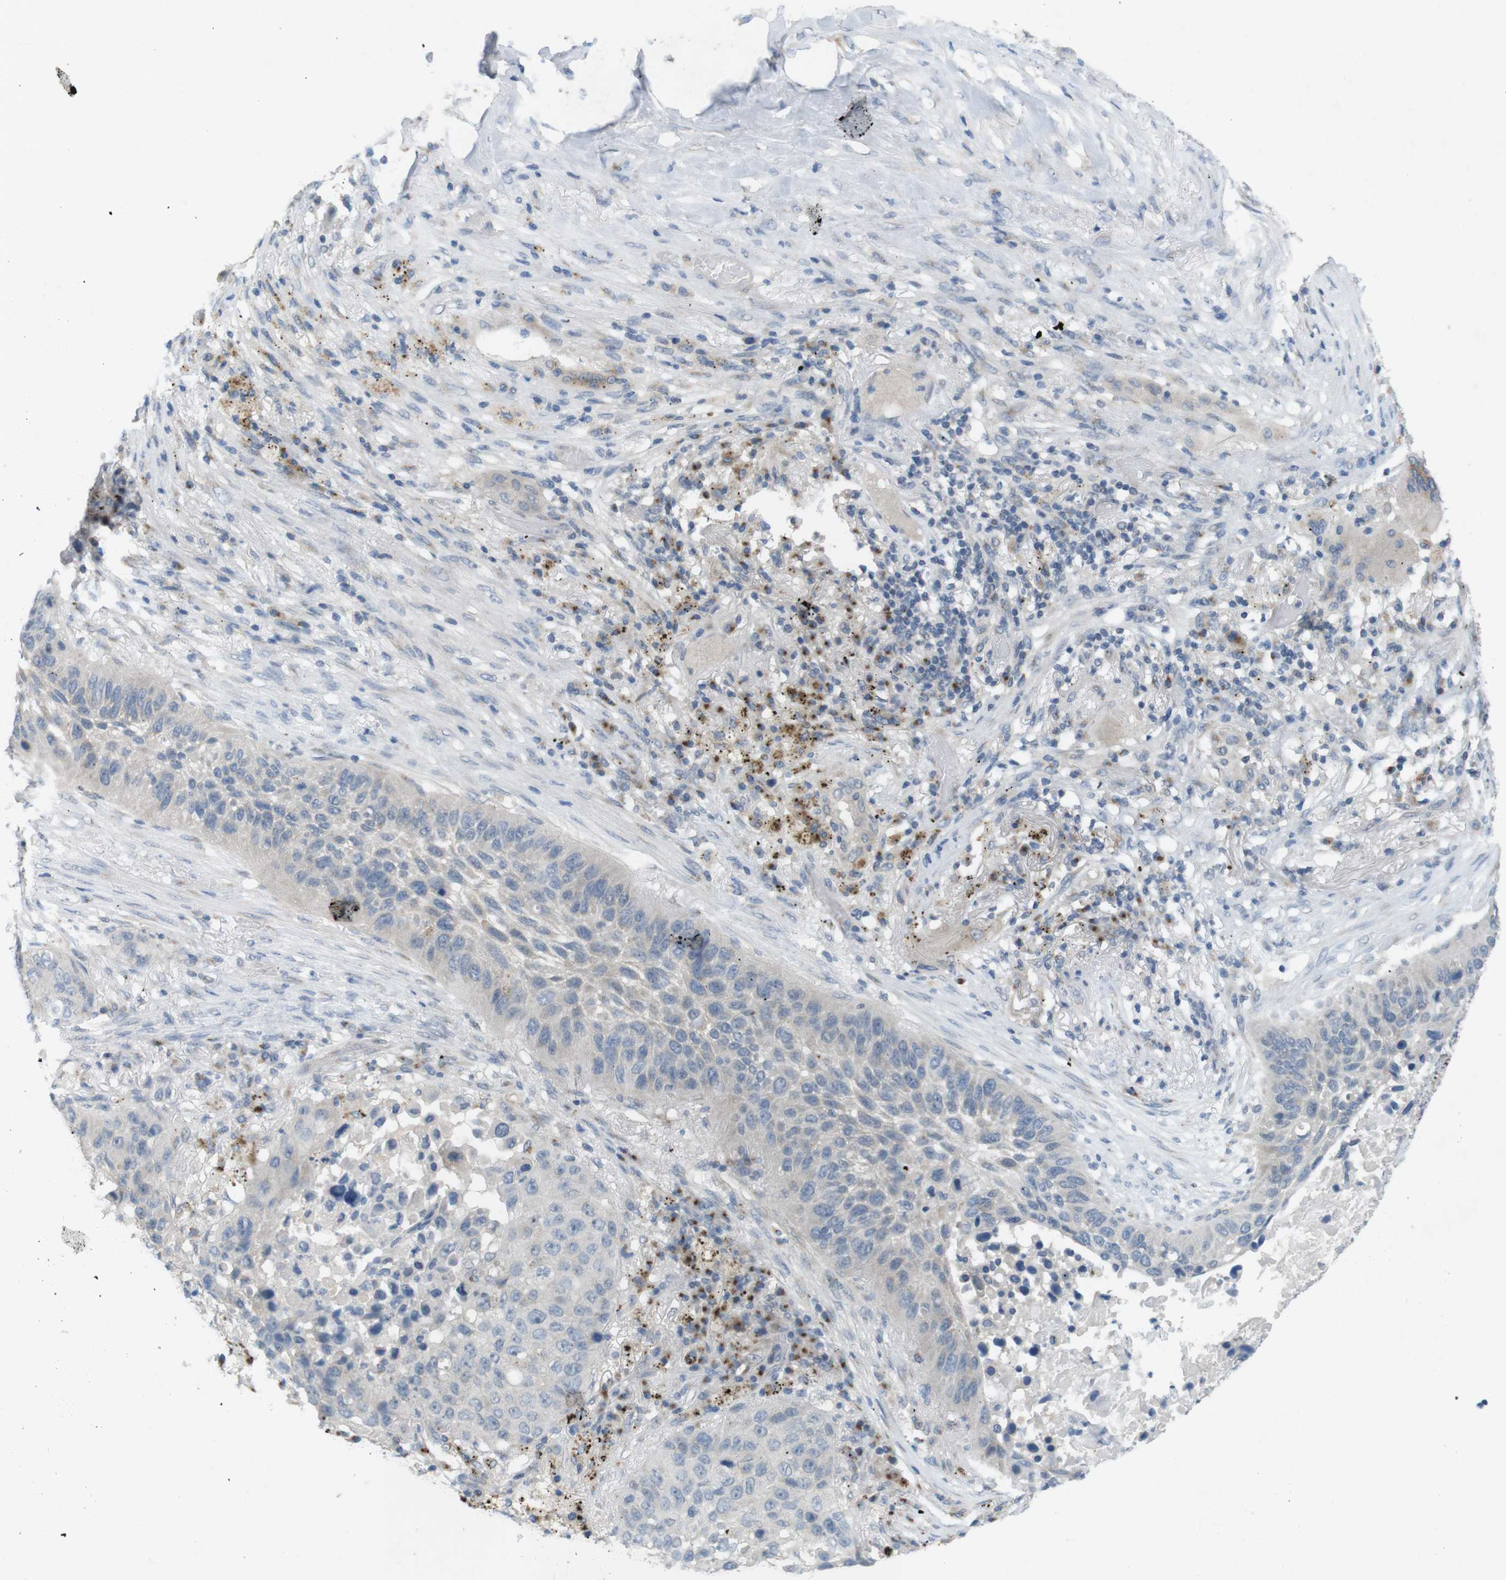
{"staining": {"intensity": "negative", "quantity": "none", "location": "none"}, "tissue": "lung cancer", "cell_type": "Tumor cells", "image_type": "cancer", "snomed": [{"axis": "morphology", "description": "Squamous cell carcinoma, NOS"}, {"axis": "topography", "description": "Lung"}], "caption": "A histopathology image of squamous cell carcinoma (lung) stained for a protein reveals no brown staining in tumor cells.", "gene": "YIPF3", "patient": {"sex": "male", "age": 57}}